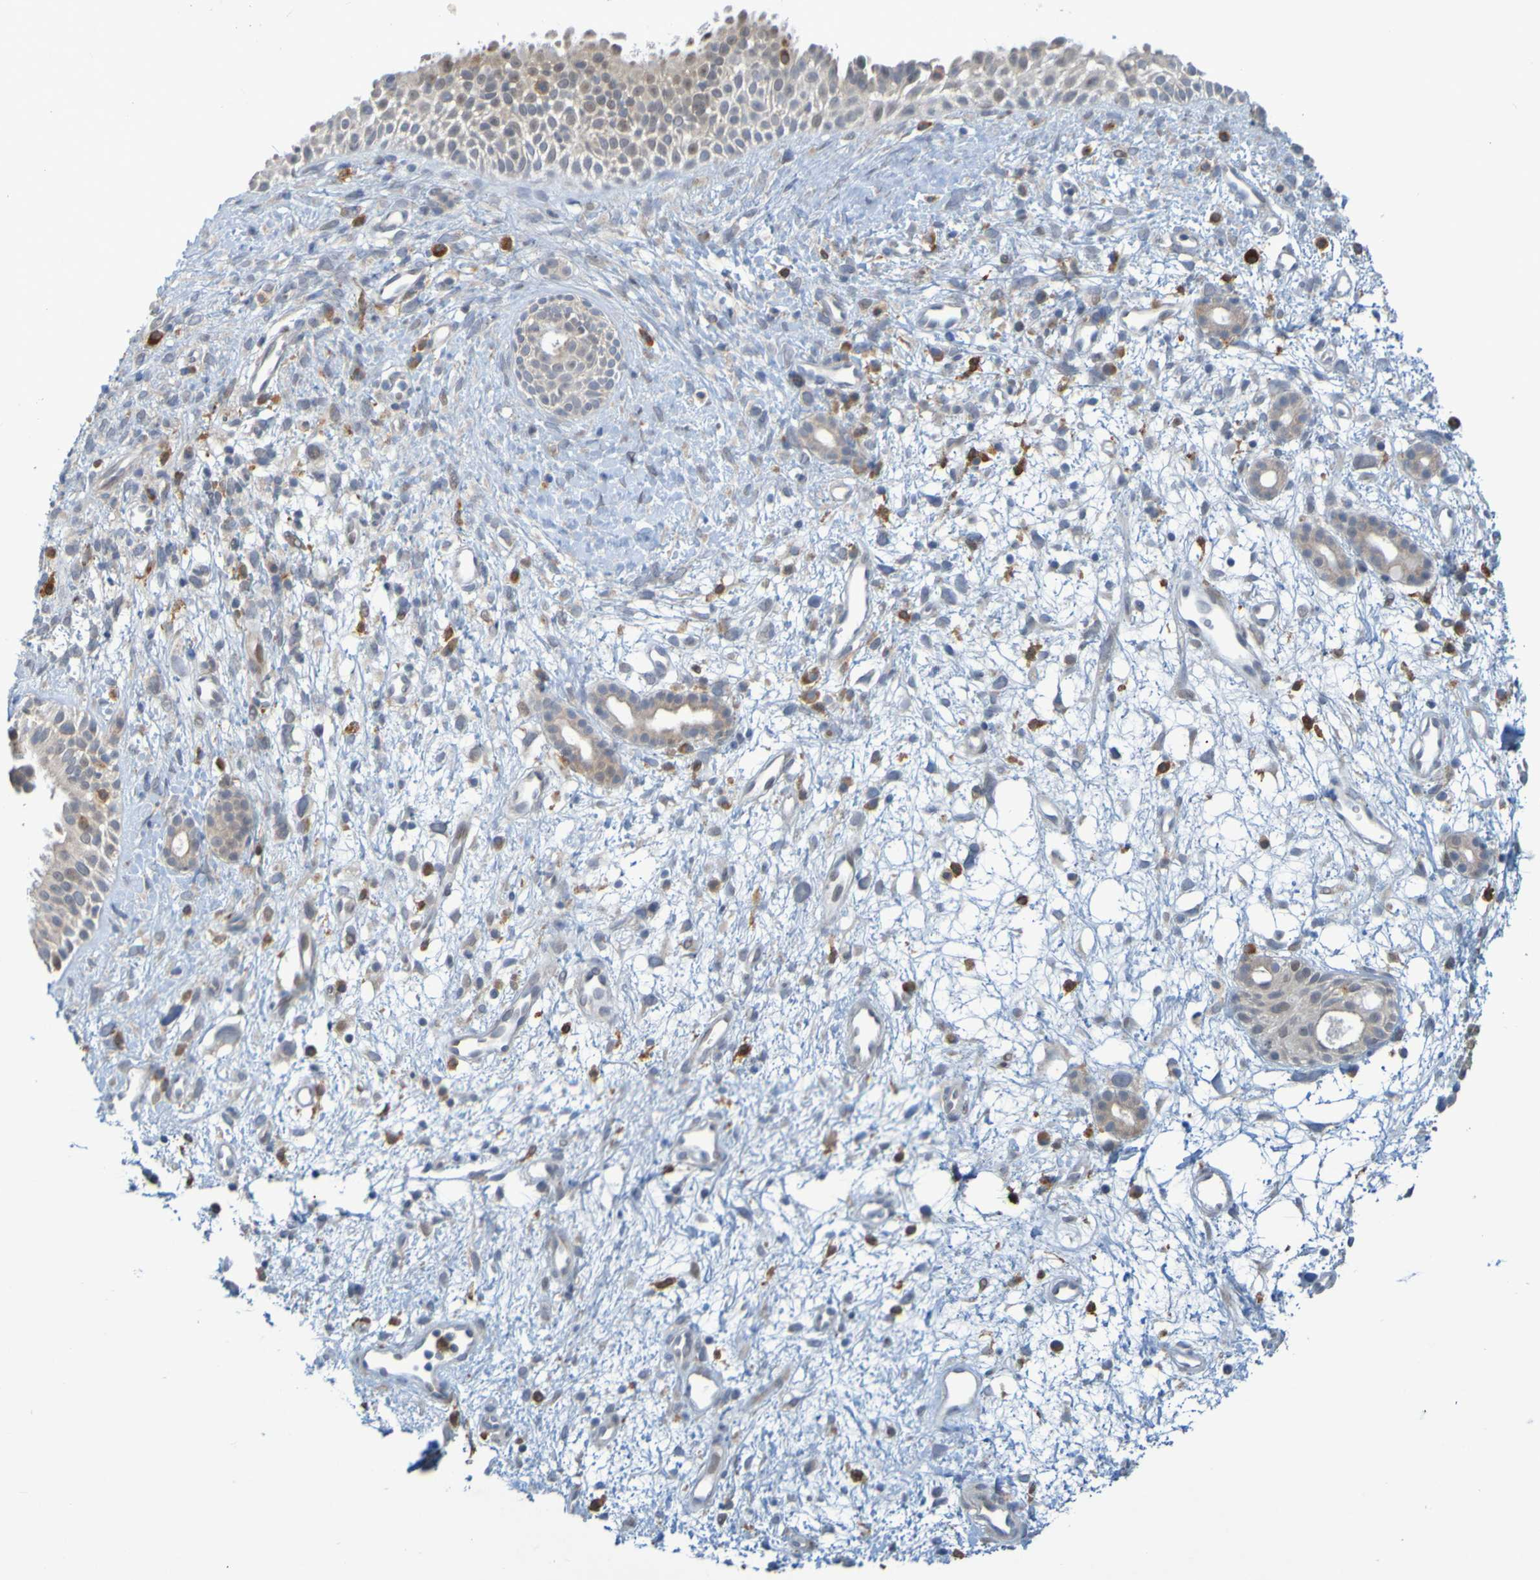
{"staining": {"intensity": "weak", "quantity": "25%-75%", "location": "cytoplasmic/membranous"}, "tissue": "nasopharynx", "cell_type": "Respiratory epithelial cells", "image_type": "normal", "snomed": [{"axis": "morphology", "description": "Normal tissue, NOS"}, {"axis": "topography", "description": "Nasopharynx"}], "caption": "IHC (DAB (3,3'-diaminobenzidine)) staining of benign human nasopharynx exhibits weak cytoplasmic/membranous protein expression in about 25%-75% of respiratory epithelial cells.", "gene": "LILRB5", "patient": {"sex": "male", "age": 22}}